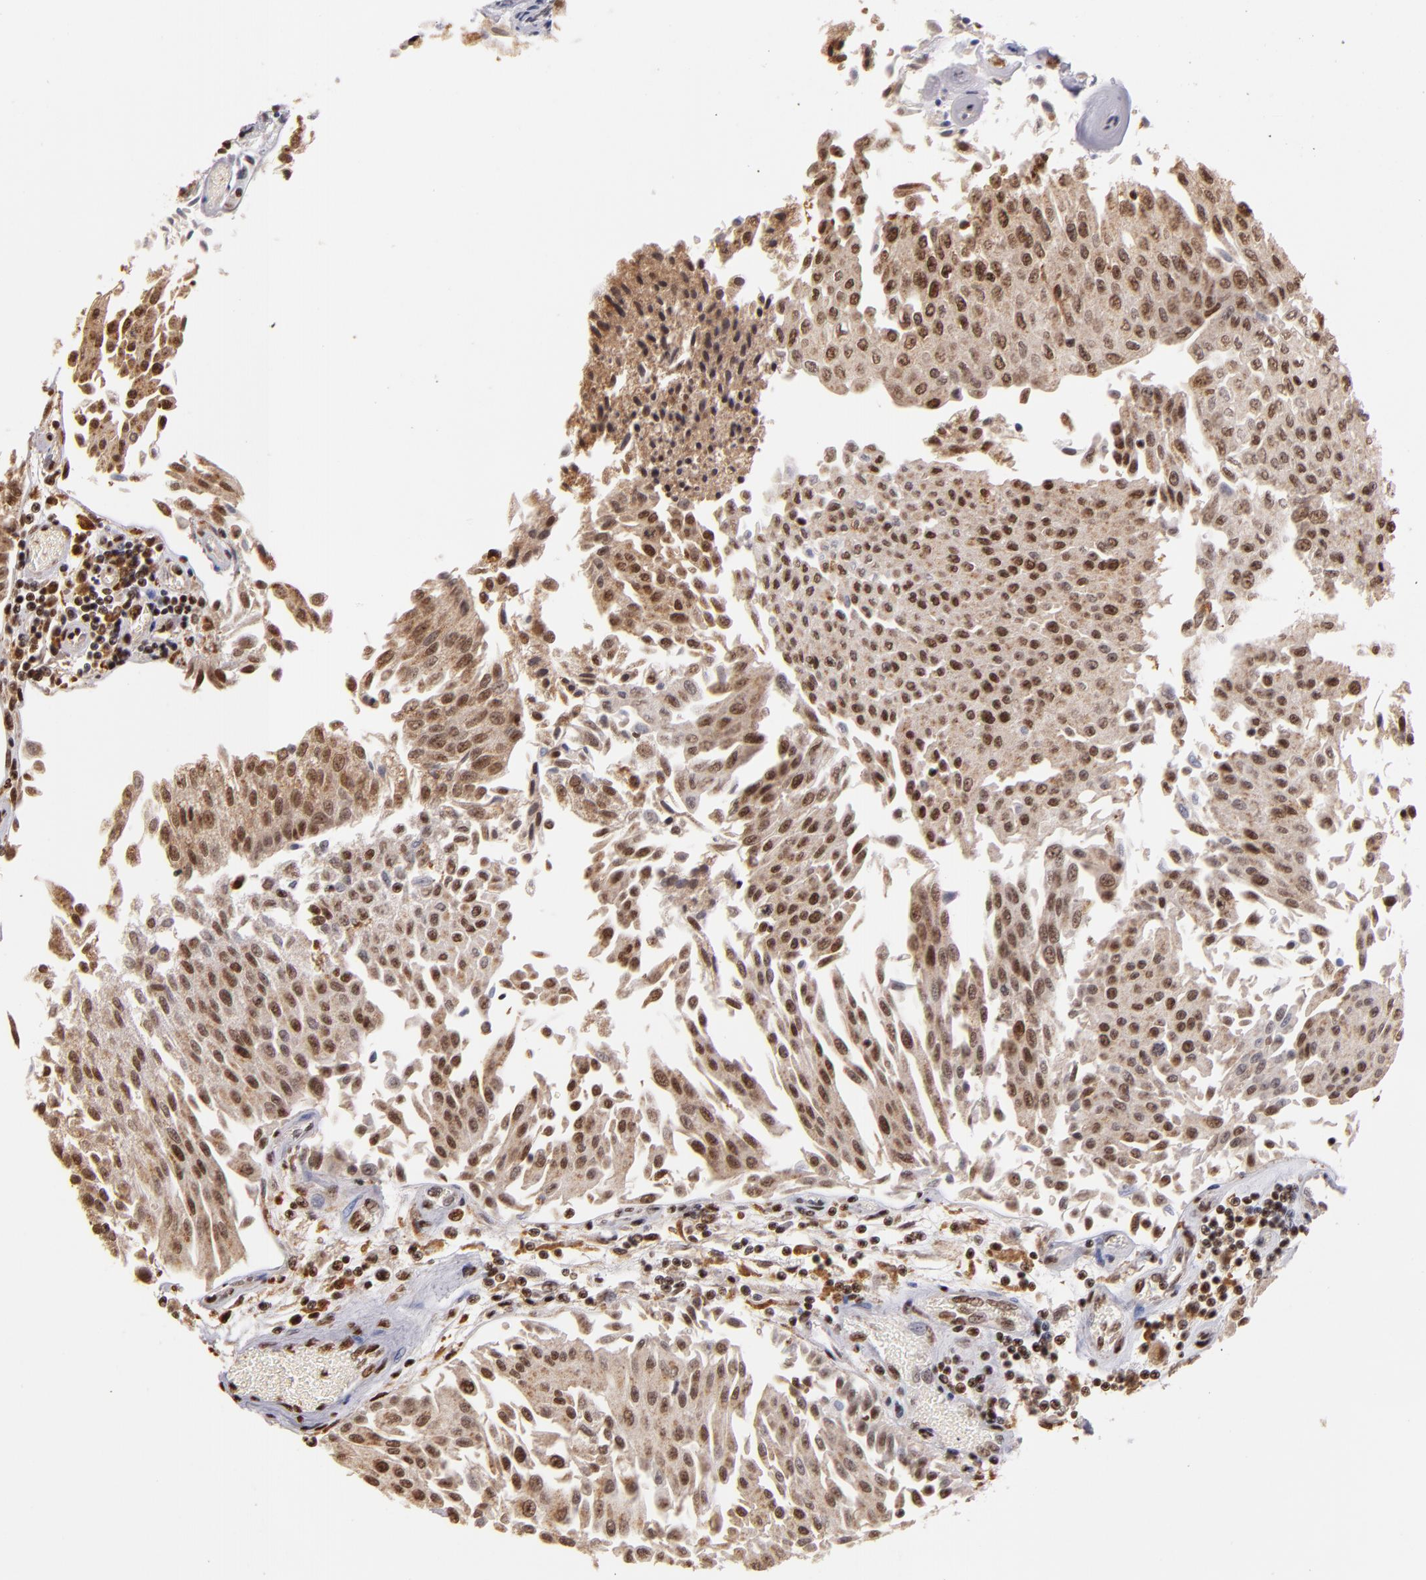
{"staining": {"intensity": "moderate", "quantity": ">75%", "location": "cytoplasmic/membranous,nuclear"}, "tissue": "urothelial cancer", "cell_type": "Tumor cells", "image_type": "cancer", "snomed": [{"axis": "morphology", "description": "Urothelial carcinoma, Low grade"}, {"axis": "topography", "description": "Urinary bladder"}], "caption": "Protein staining exhibits moderate cytoplasmic/membranous and nuclear staining in about >75% of tumor cells in low-grade urothelial carcinoma.", "gene": "SP1", "patient": {"sex": "male", "age": 86}}